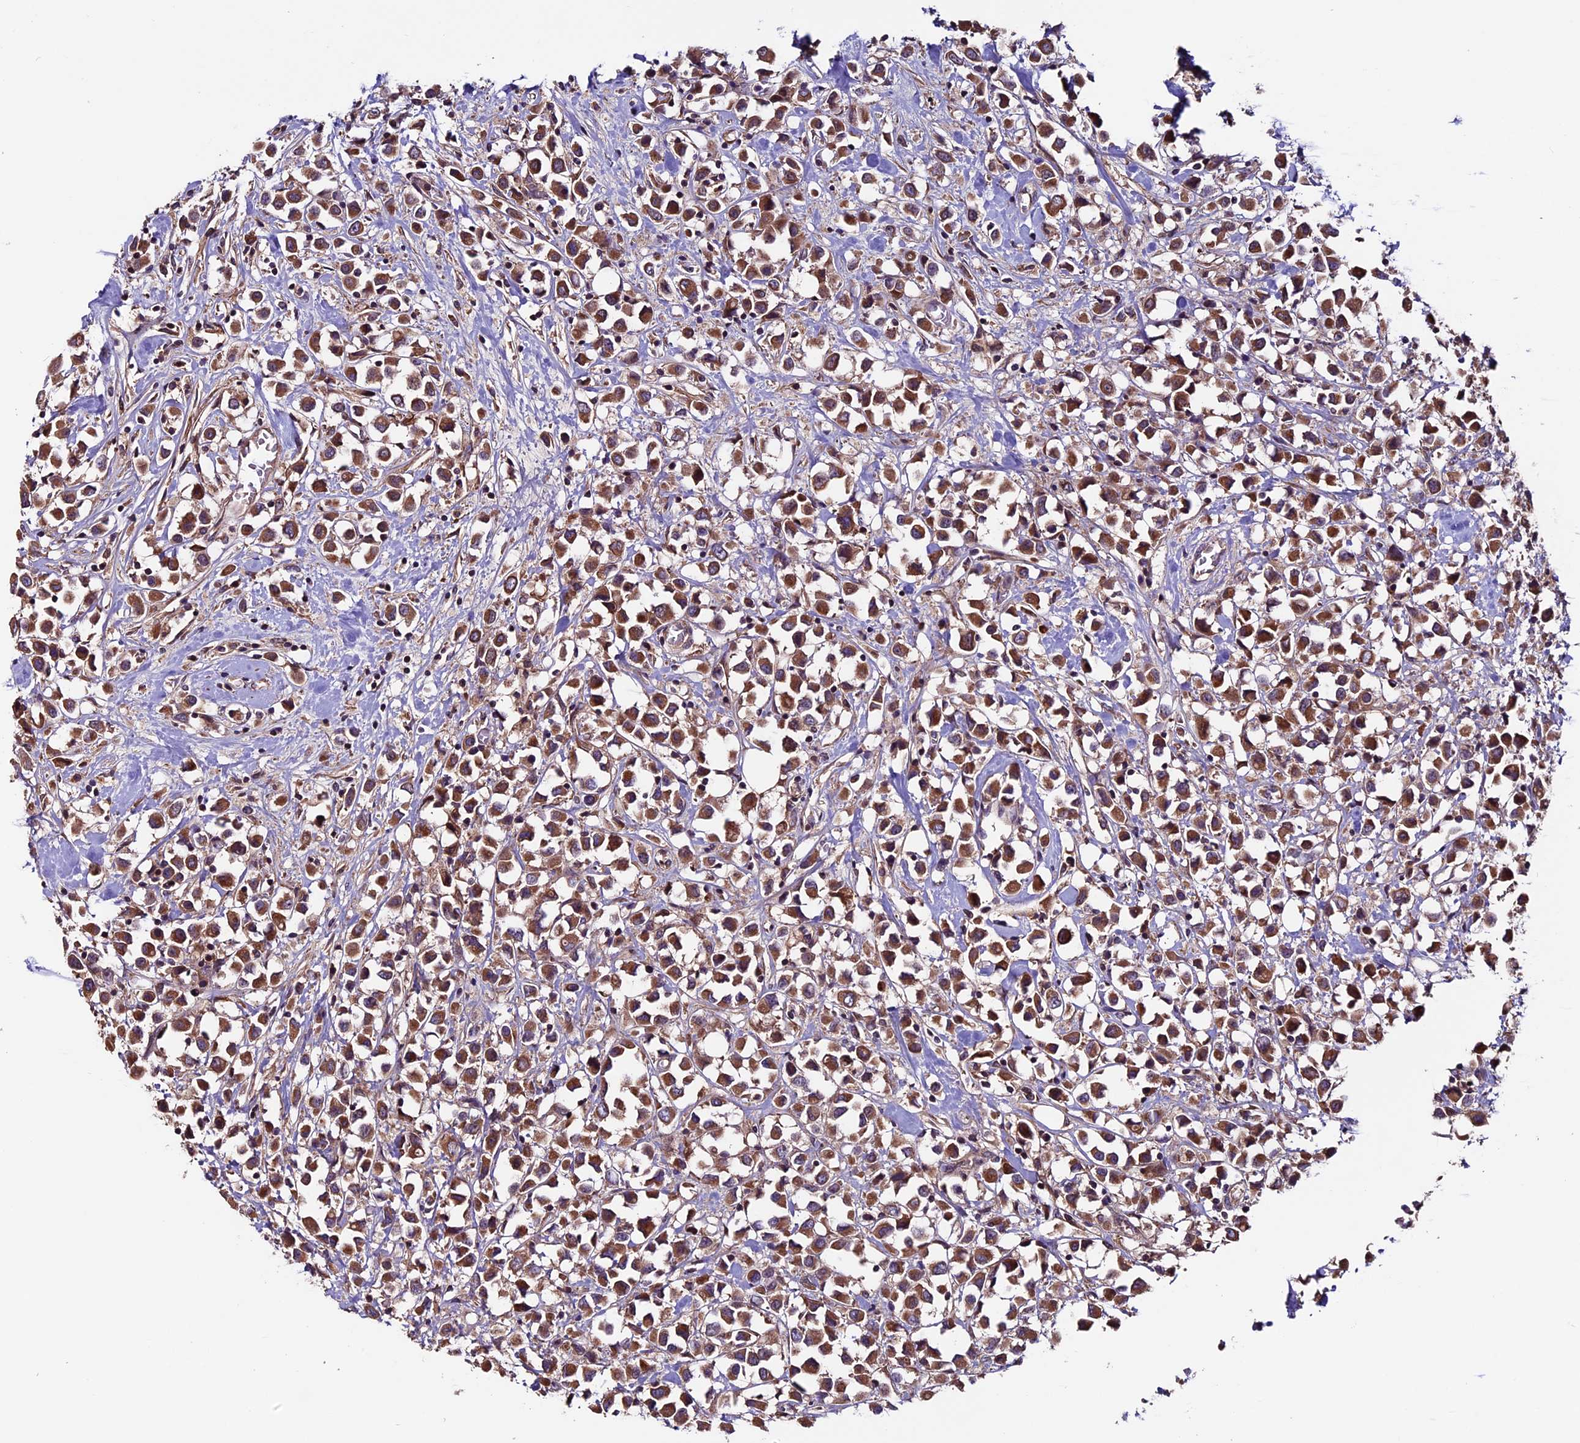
{"staining": {"intensity": "moderate", "quantity": ">75%", "location": "cytoplasmic/membranous"}, "tissue": "breast cancer", "cell_type": "Tumor cells", "image_type": "cancer", "snomed": [{"axis": "morphology", "description": "Duct carcinoma"}, {"axis": "topography", "description": "Breast"}], "caption": "There is medium levels of moderate cytoplasmic/membranous staining in tumor cells of breast cancer, as demonstrated by immunohistochemical staining (brown color).", "gene": "ZNF598", "patient": {"sex": "female", "age": 61}}